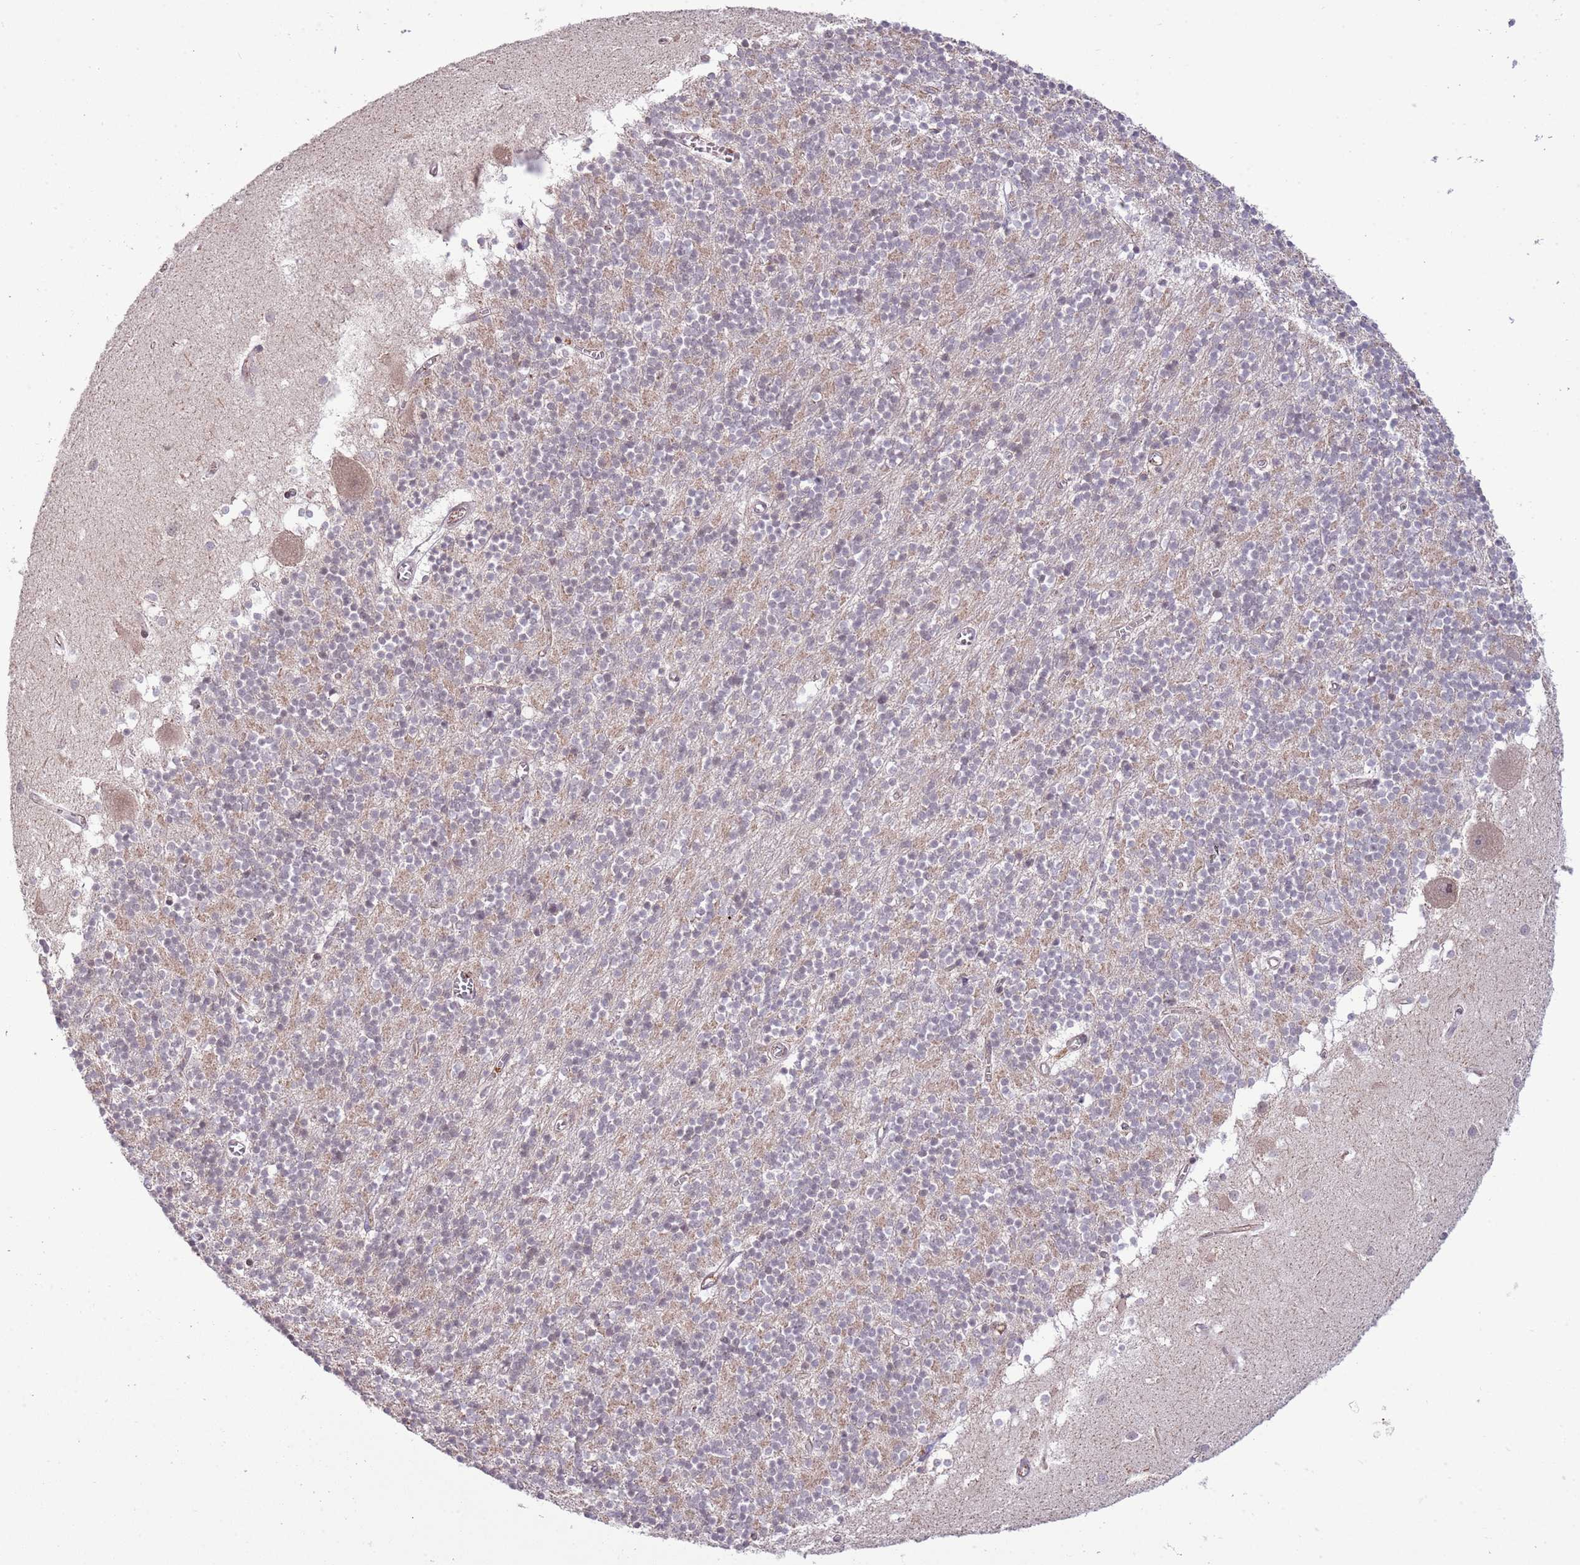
{"staining": {"intensity": "weak", "quantity": "<25%", "location": "cytoplasmic/membranous"}, "tissue": "cerebellum", "cell_type": "Cells in granular layer", "image_type": "normal", "snomed": [{"axis": "morphology", "description": "Normal tissue, NOS"}, {"axis": "topography", "description": "Cerebellum"}], "caption": "Immunohistochemistry of normal human cerebellum displays no expression in cells in granular layer. The staining was performed using DAB (3,3'-diaminobenzidine) to visualize the protein expression in brown, while the nuclei were stained in blue with hematoxylin (Magnification: 20x).", "gene": "DPP10", "patient": {"sex": "male", "age": 54}}